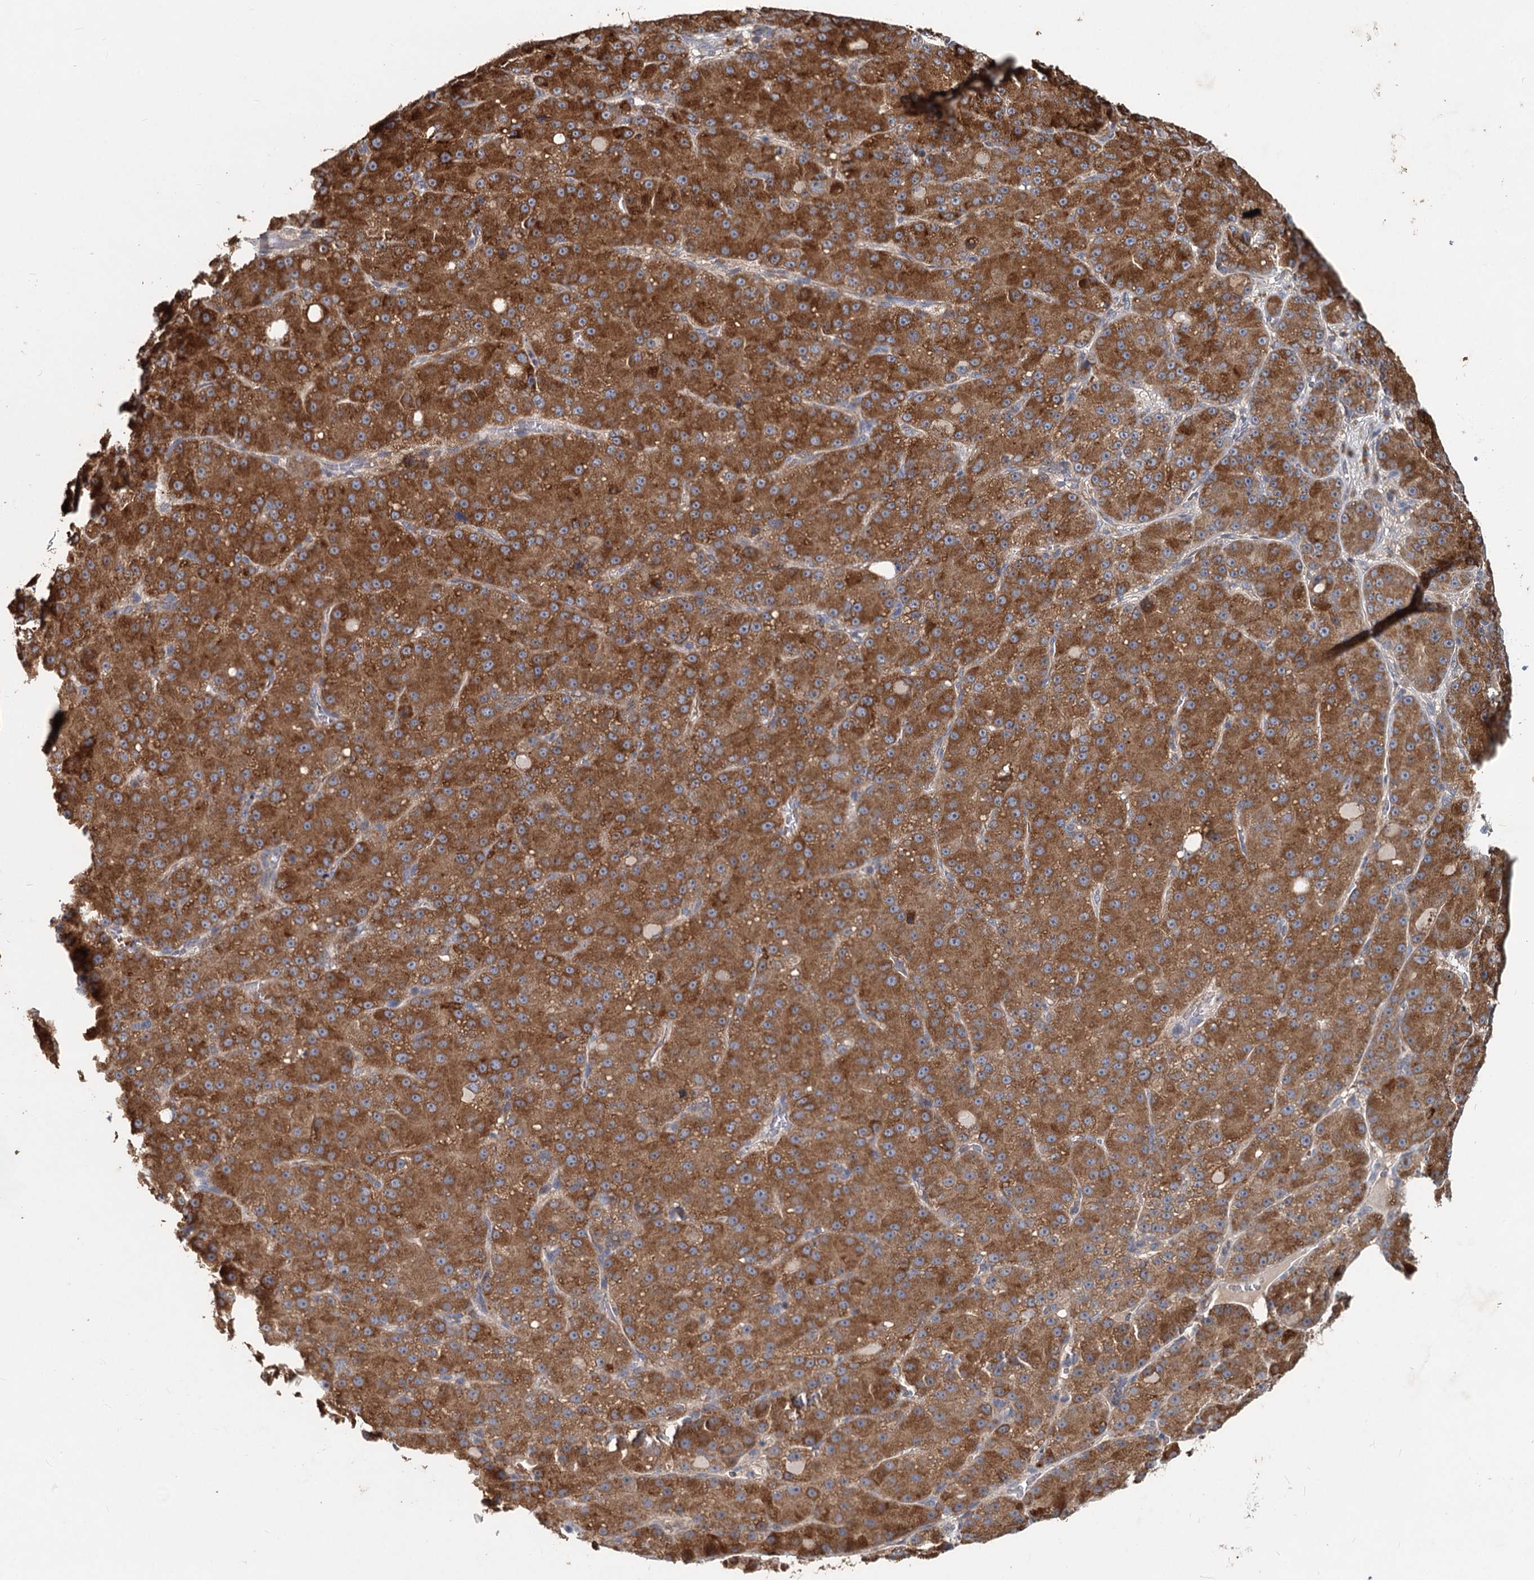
{"staining": {"intensity": "strong", "quantity": ">75%", "location": "cytoplasmic/membranous"}, "tissue": "liver cancer", "cell_type": "Tumor cells", "image_type": "cancer", "snomed": [{"axis": "morphology", "description": "Carcinoma, Hepatocellular, NOS"}, {"axis": "topography", "description": "Liver"}], "caption": "IHC micrograph of neoplastic tissue: liver cancer stained using IHC displays high levels of strong protein expression localized specifically in the cytoplasmic/membranous of tumor cells, appearing as a cytoplasmic/membranous brown color.", "gene": "OTUB1", "patient": {"sex": "male", "age": 67}}